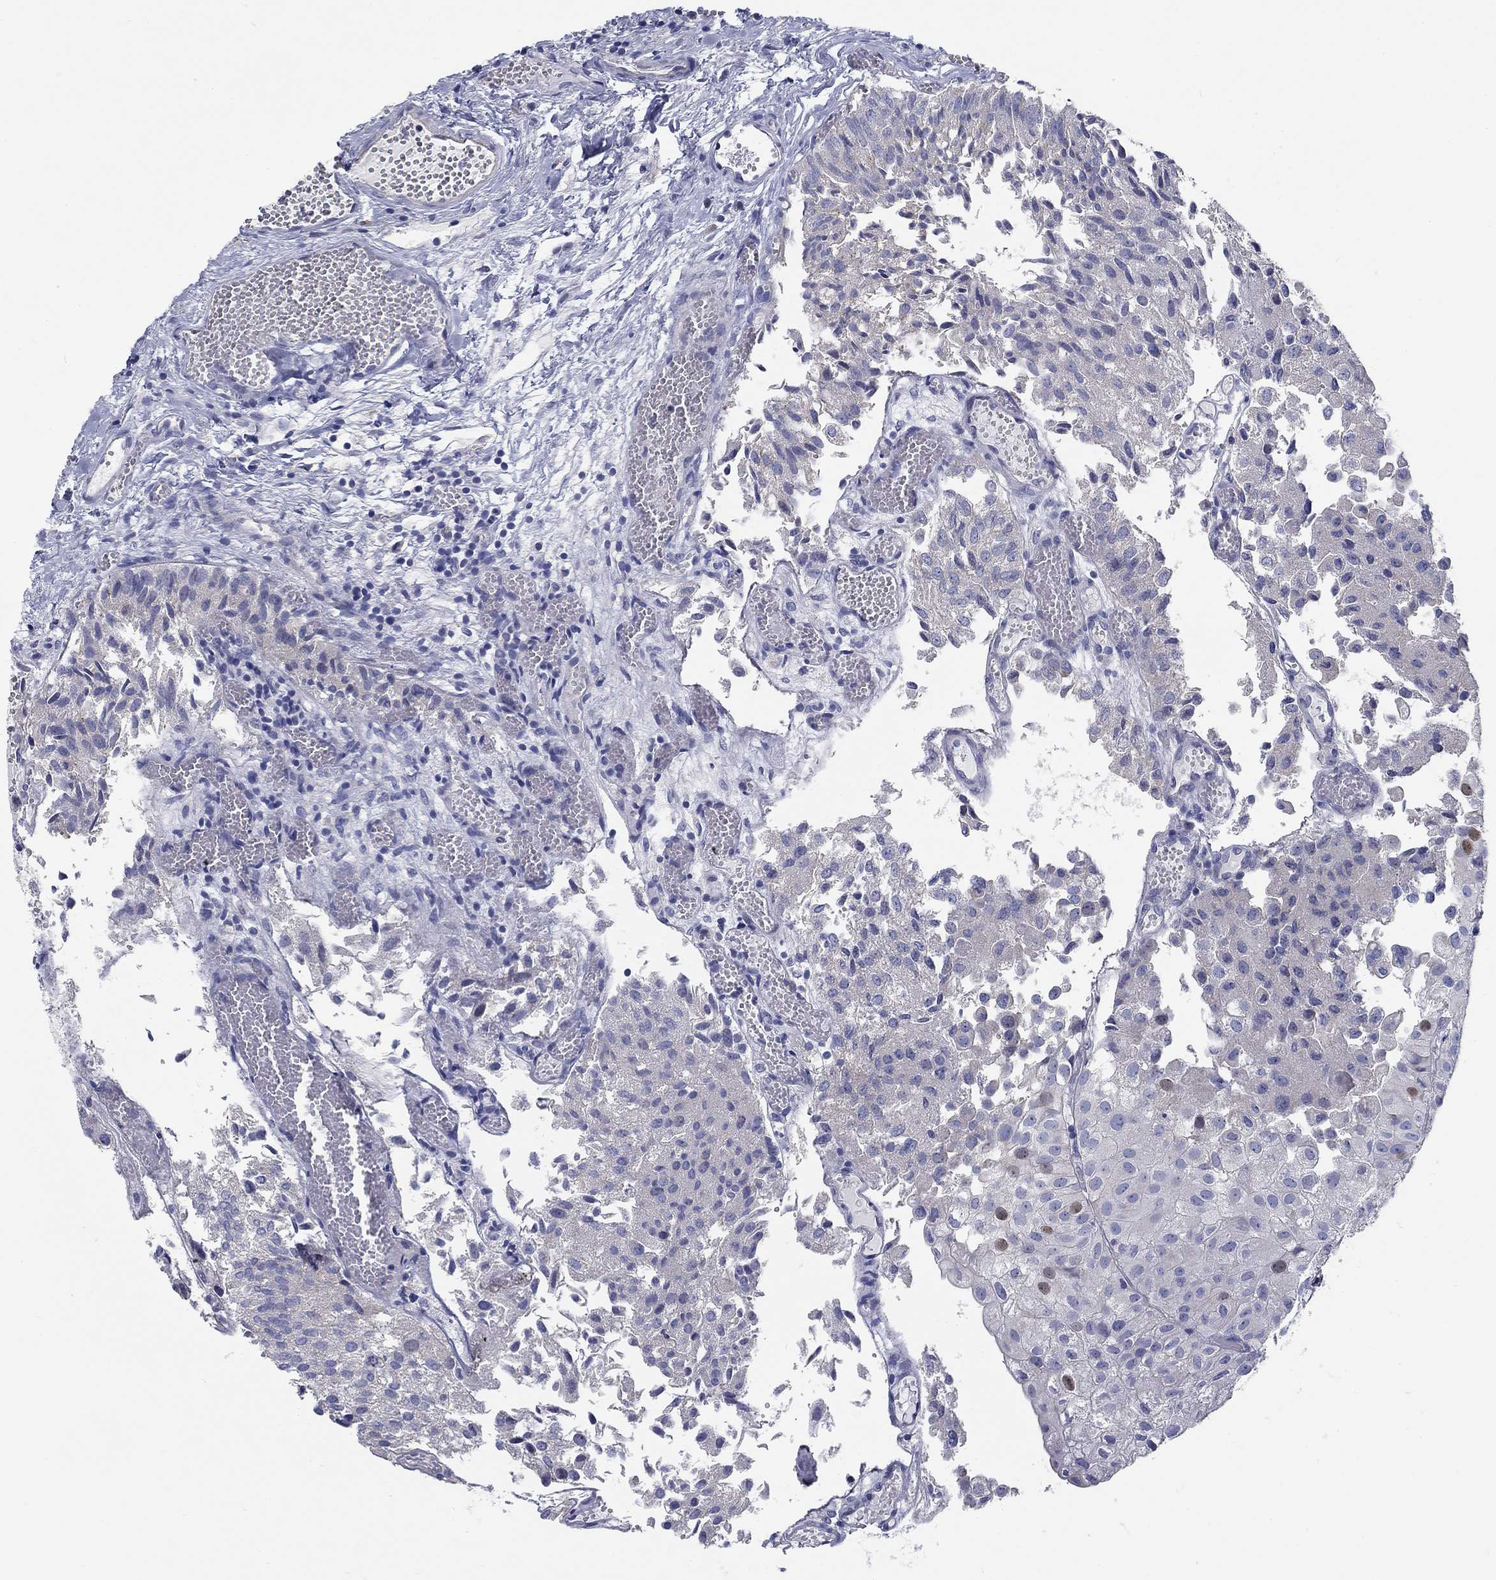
{"staining": {"intensity": "strong", "quantity": "<25%", "location": "nuclear"}, "tissue": "urothelial cancer", "cell_type": "Tumor cells", "image_type": "cancer", "snomed": [{"axis": "morphology", "description": "Urothelial carcinoma, Low grade"}, {"axis": "topography", "description": "Urinary bladder"}], "caption": "Immunohistochemical staining of human urothelial cancer exhibits medium levels of strong nuclear staining in about <25% of tumor cells.", "gene": "PRC1", "patient": {"sex": "female", "age": 78}}